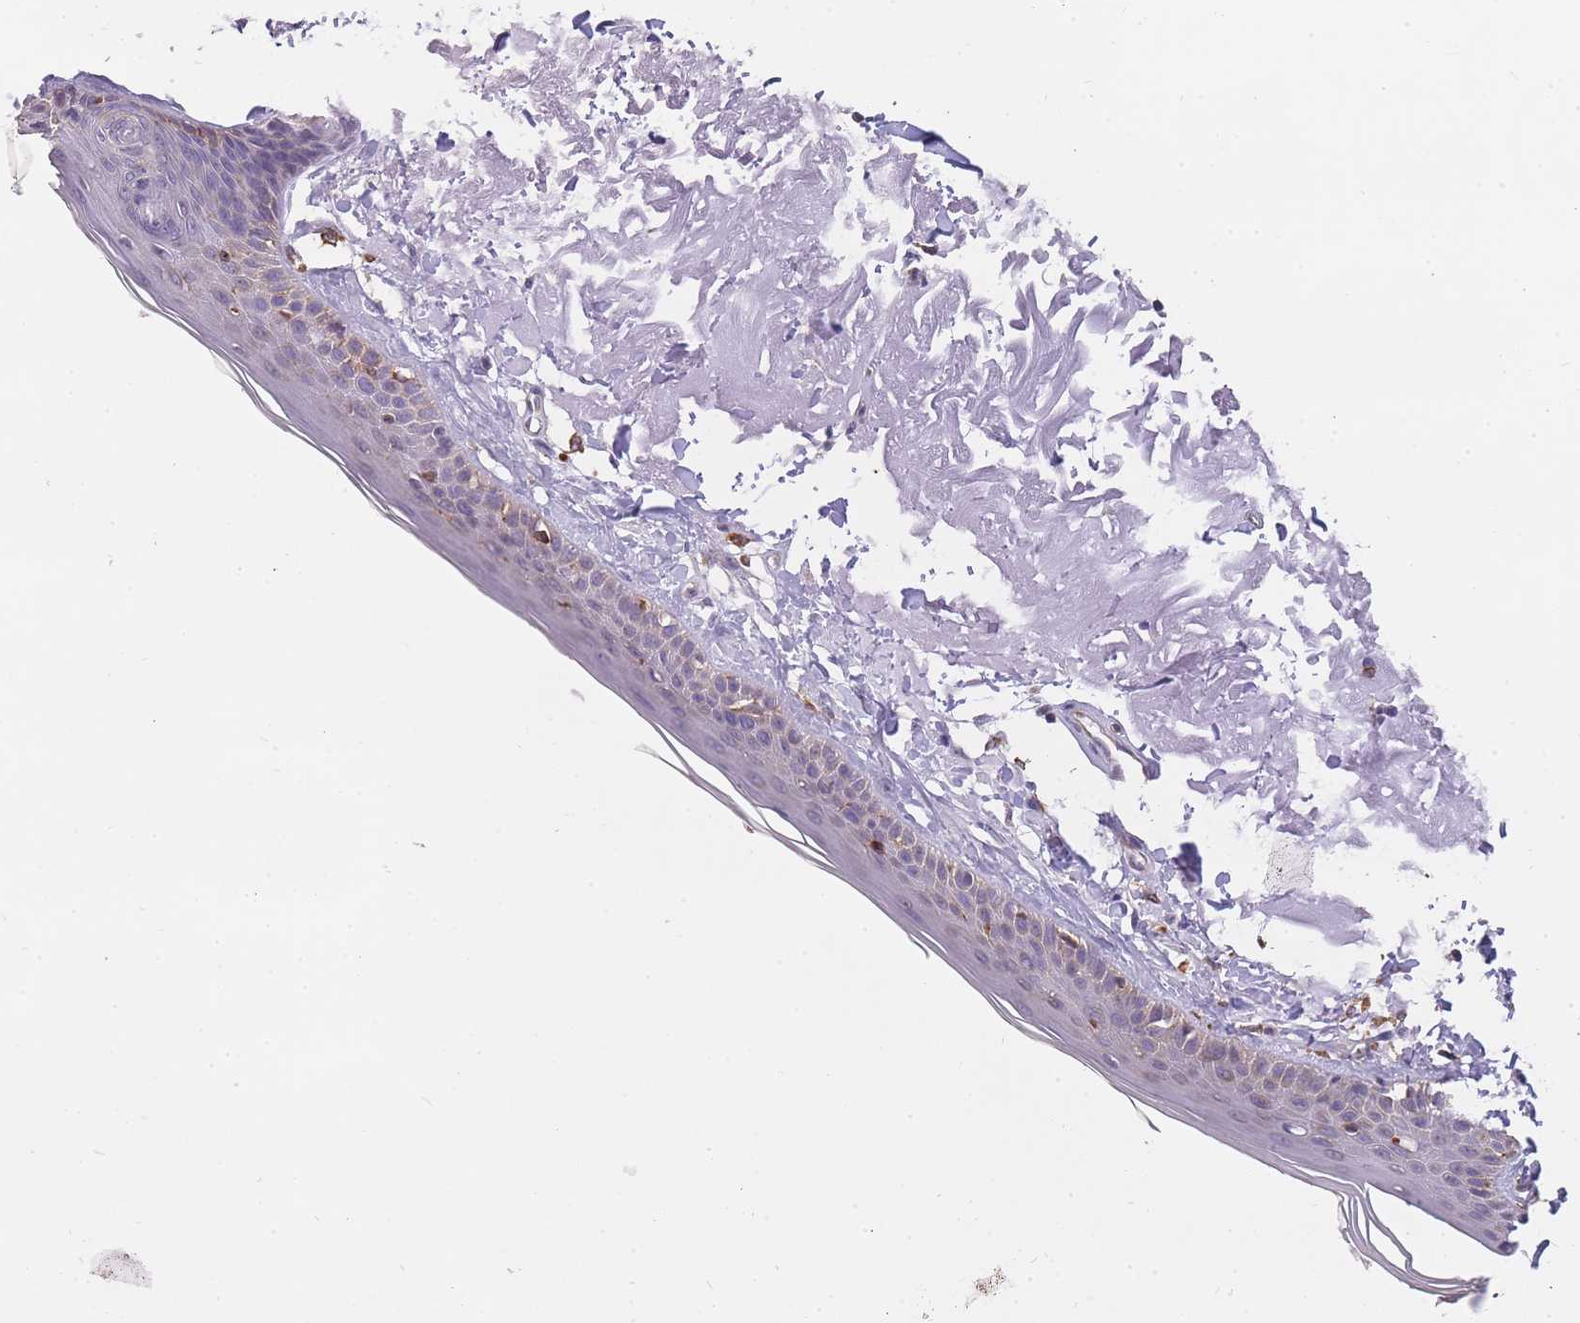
{"staining": {"intensity": "moderate", "quantity": ">75%", "location": "cytoplasmic/membranous"}, "tissue": "skin", "cell_type": "Fibroblasts", "image_type": "normal", "snomed": [{"axis": "morphology", "description": "Normal tissue, NOS"}, {"axis": "topography", "description": "Skin"}, {"axis": "topography", "description": "Skeletal muscle"}], "caption": "Immunohistochemistry (IHC) (DAB (3,3'-diaminobenzidine)) staining of benign human skin reveals moderate cytoplasmic/membranous protein expression in about >75% of fibroblasts. The staining was performed using DAB to visualize the protein expression in brown, while the nuclei were stained in blue with hematoxylin (Magnification: 20x).", "gene": "ZNF662", "patient": {"sex": "male", "age": 83}}